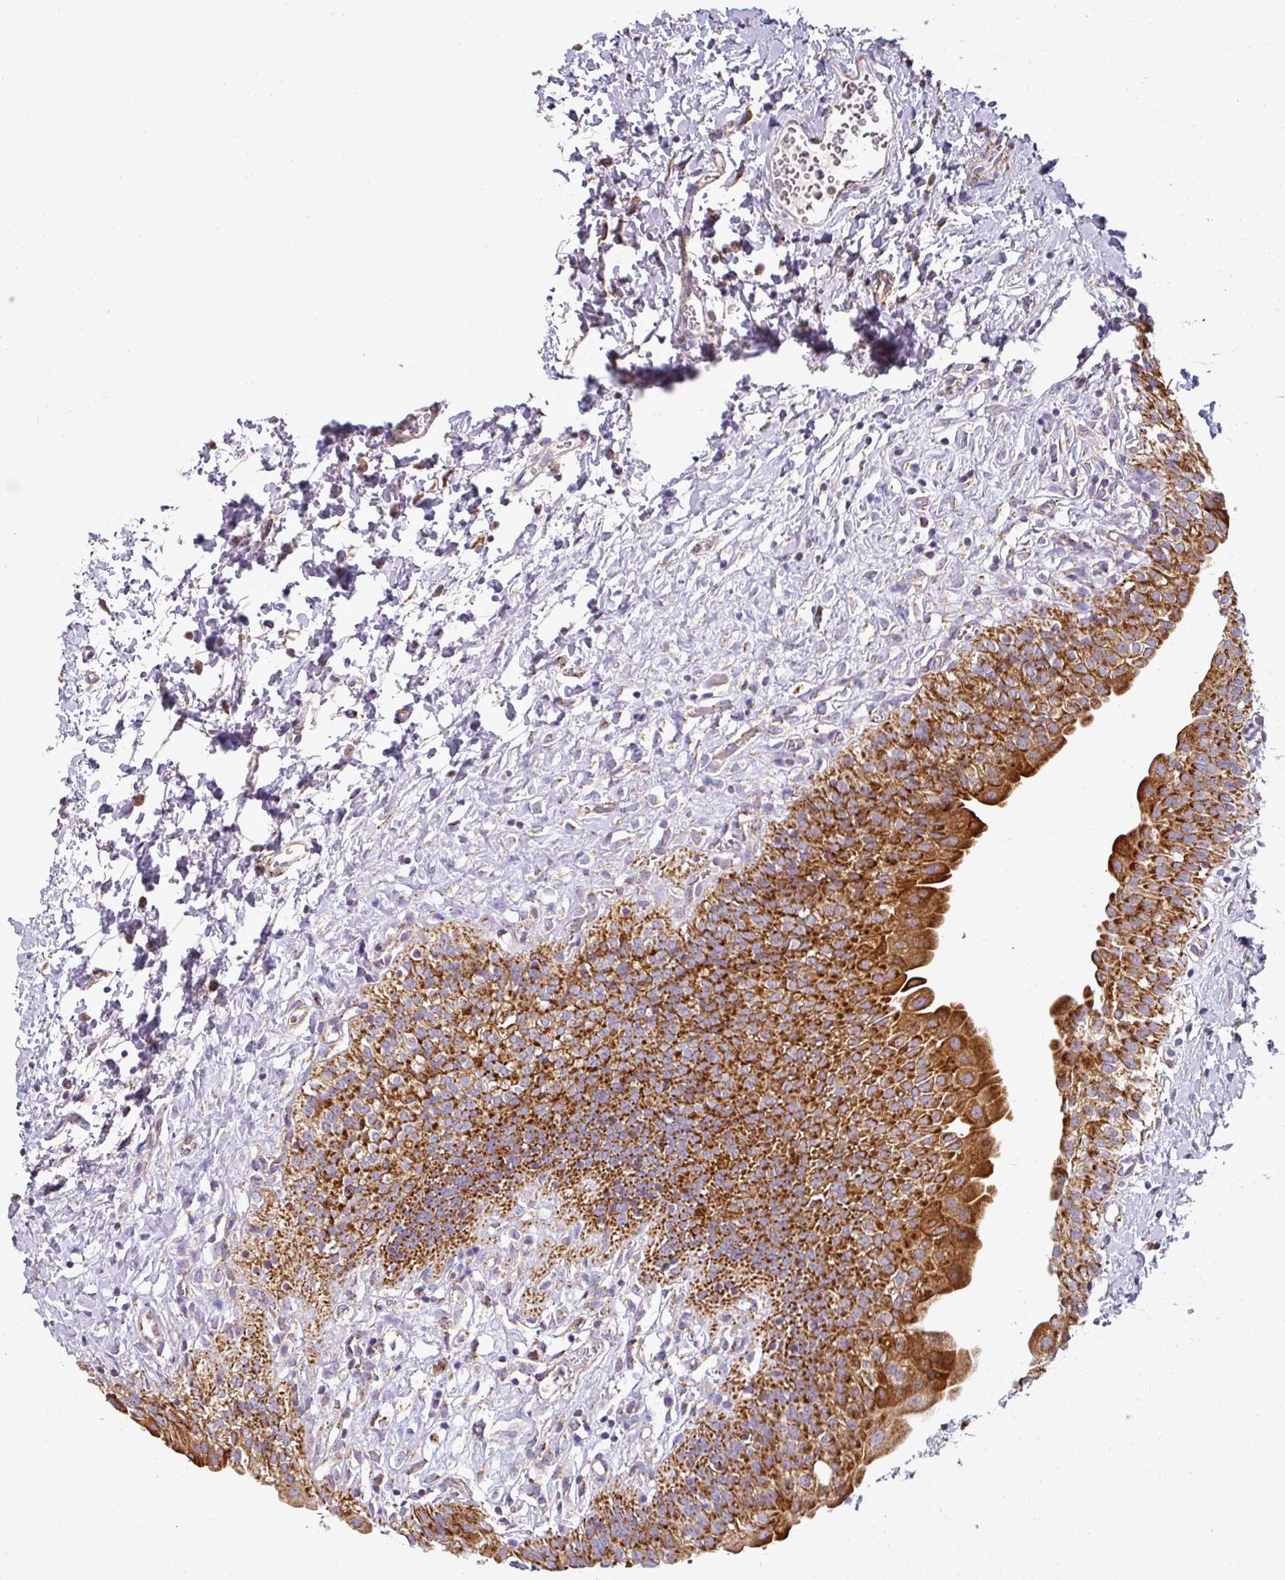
{"staining": {"intensity": "strong", "quantity": ">75%", "location": "cytoplasmic/membranous"}, "tissue": "urinary bladder", "cell_type": "Urothelial cells", "image_type": "normal", "snomed": [{"axis": "morphology", "description": "Normal tissue, NOS"}, {"axis": "topography", "description": "Urinary bladder"}], "caption": "Urinary bladder stained with a brown dye shows strong cytoplasmic/membranous positive positivity in about >75% of urothelial cells.", "gene": "UQCRFS1", "patient": {"sex": "male", "age": 51}}